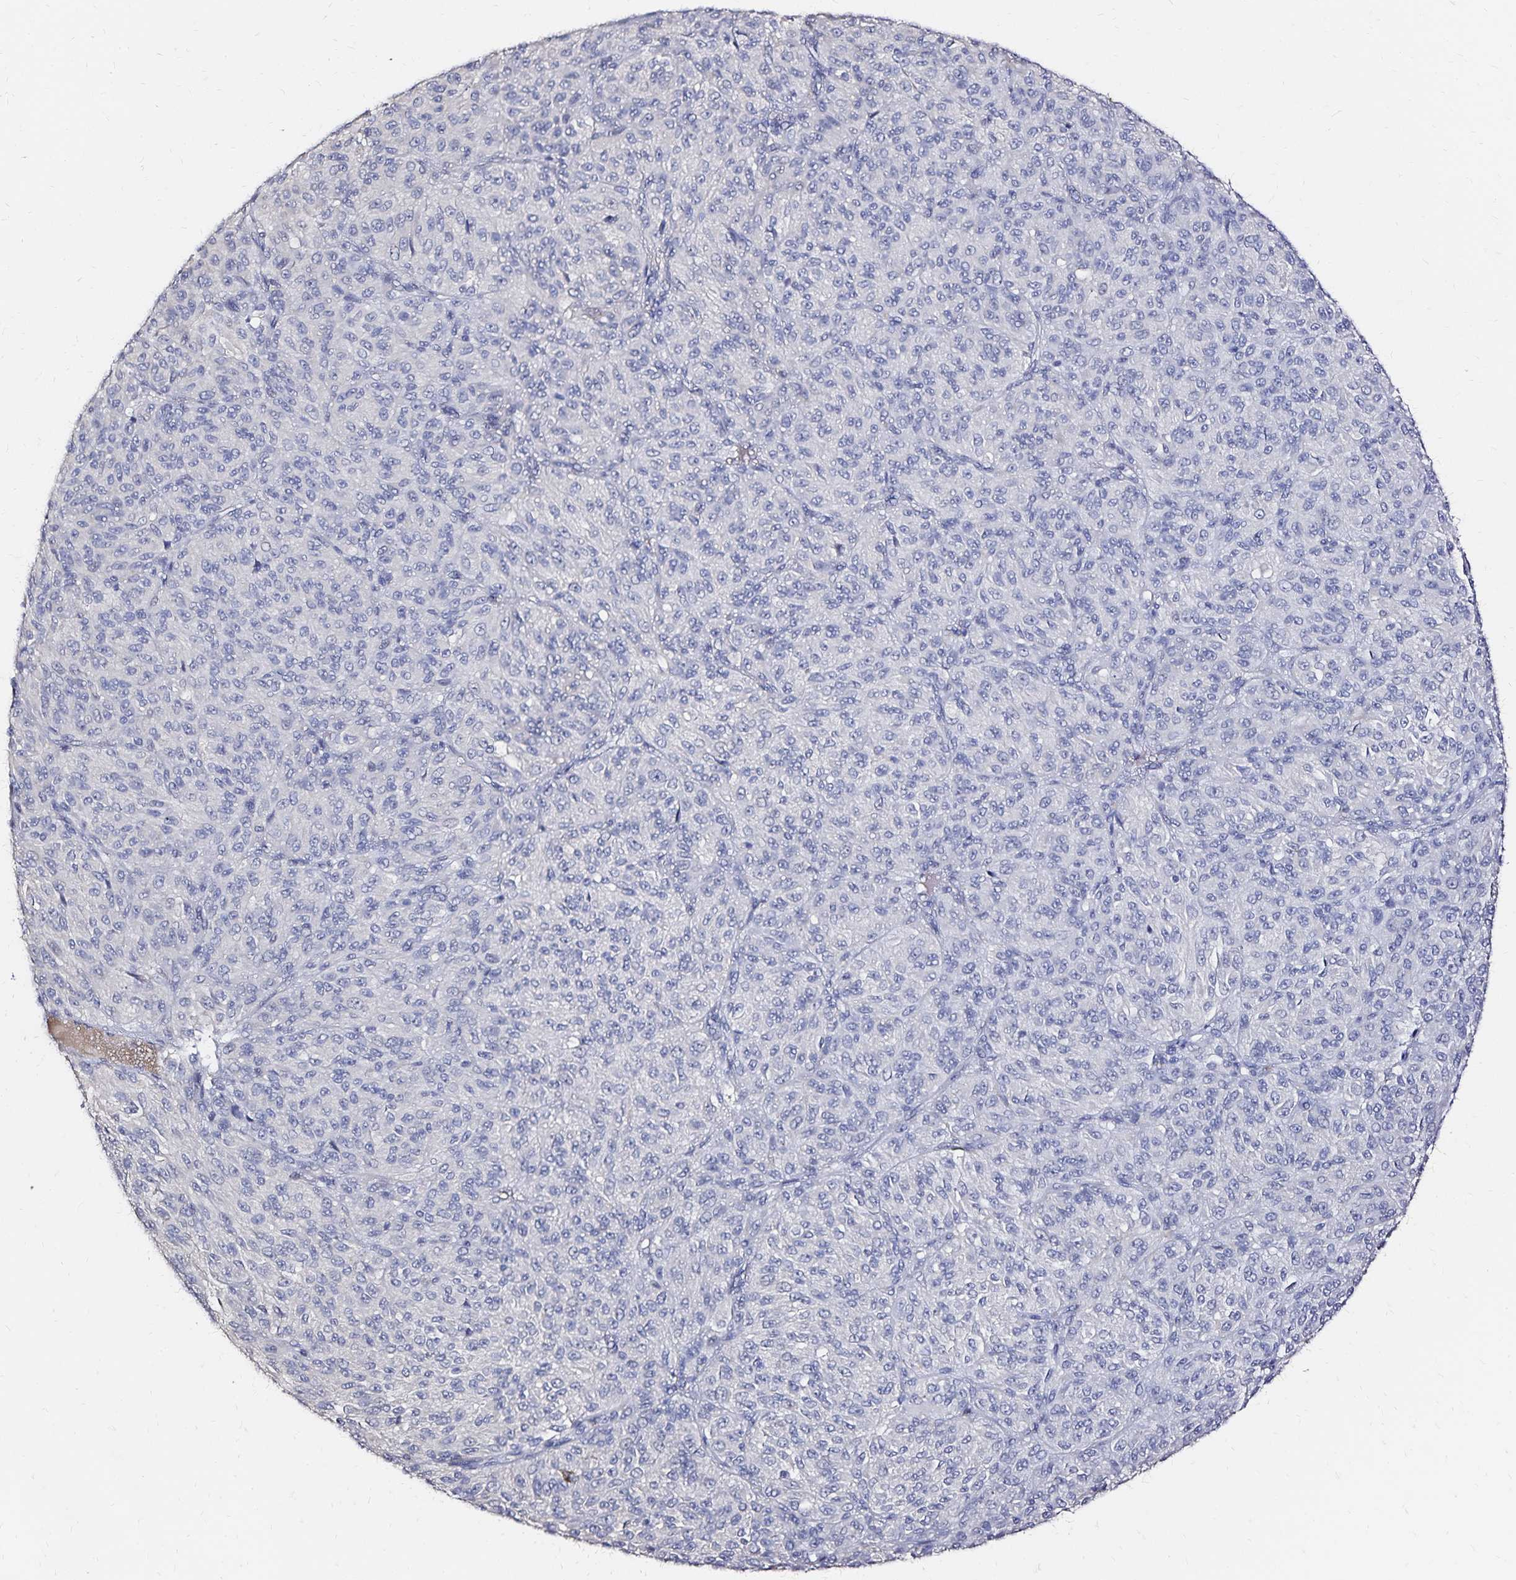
{"staining": {"intensity": "negative", "quantity": "none", "location": "none"}, "tissue": "melanoma", "cell_type": "Tumor cells", "image_type": "cancer", "snomed": [{"axis": "morphology", "description": "Malignant melanoma, Metastatic site"}, {"axis": "topography", "description": "Brain"}], "caption": "An immunohistochemistry (IHC) micrograph of malignant melanoma (metastatic site) is shown. There is no staining in tumor cells of malignant melanoma (metastatic site). The staining was performed using DAB (3,3'-diaminobenzidine) to visualize the protein expression in brown, while the nuclei were stained in blue with hematoxylin (Magnification: 20x).", "gene": "SLC5A1", "patient": {"sex": "female", "age": 56}}